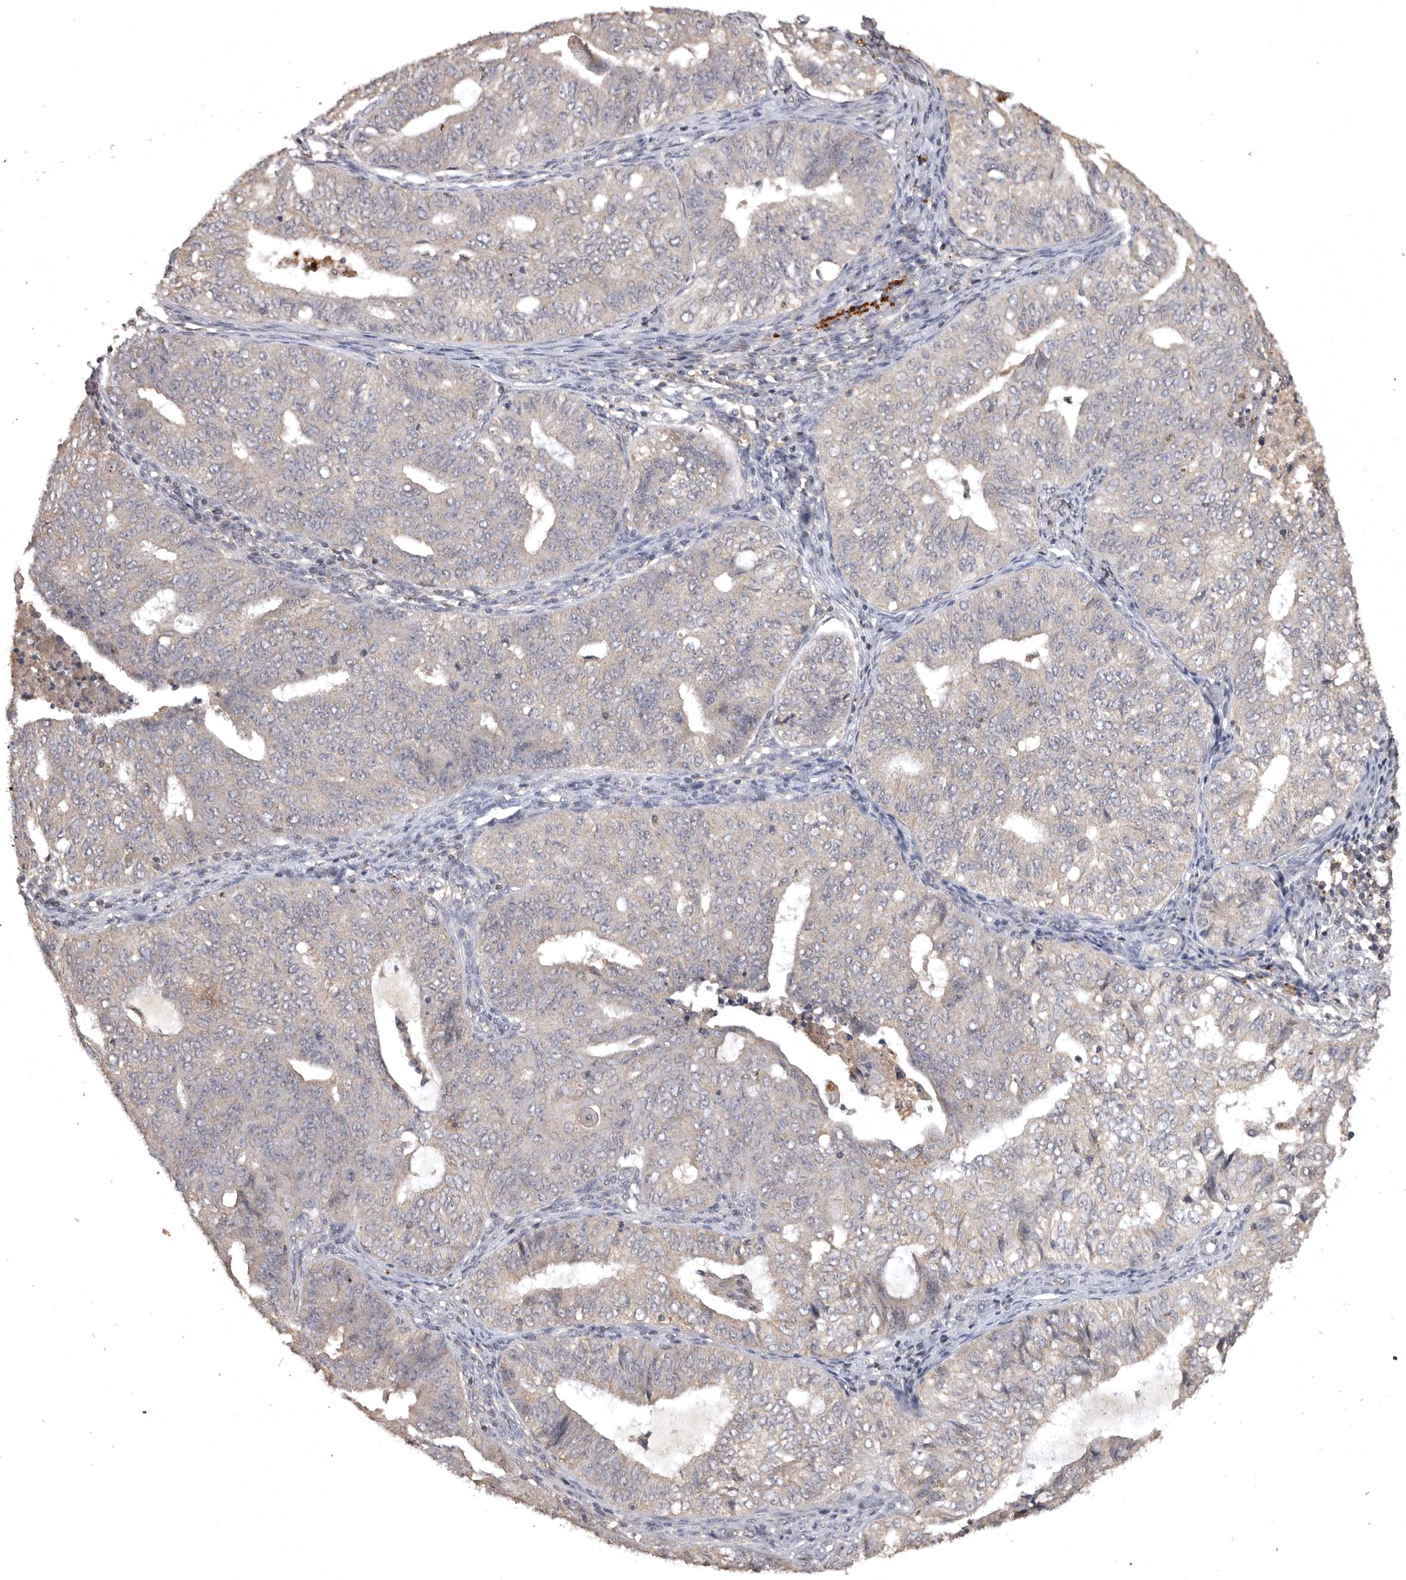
{"staining": {"intensity": "negative", "quantity": "none", "location": "none"}, "tissue": "endometrial cancer", "cell_type": "Tumor cells", "image_type": "cancer", "snomed": [{"axis": "morphology", "description": "Adenocarcinoma, NOS"}, {"axis": "topography", "description": "Endometrium"}], "caption": "Histopathology image shows no significant protein expression in tumor cells of endometrial adenocarcinoma.", "gene": "ADAMTS4", "patient": {"sex": "female", "age": 32}}